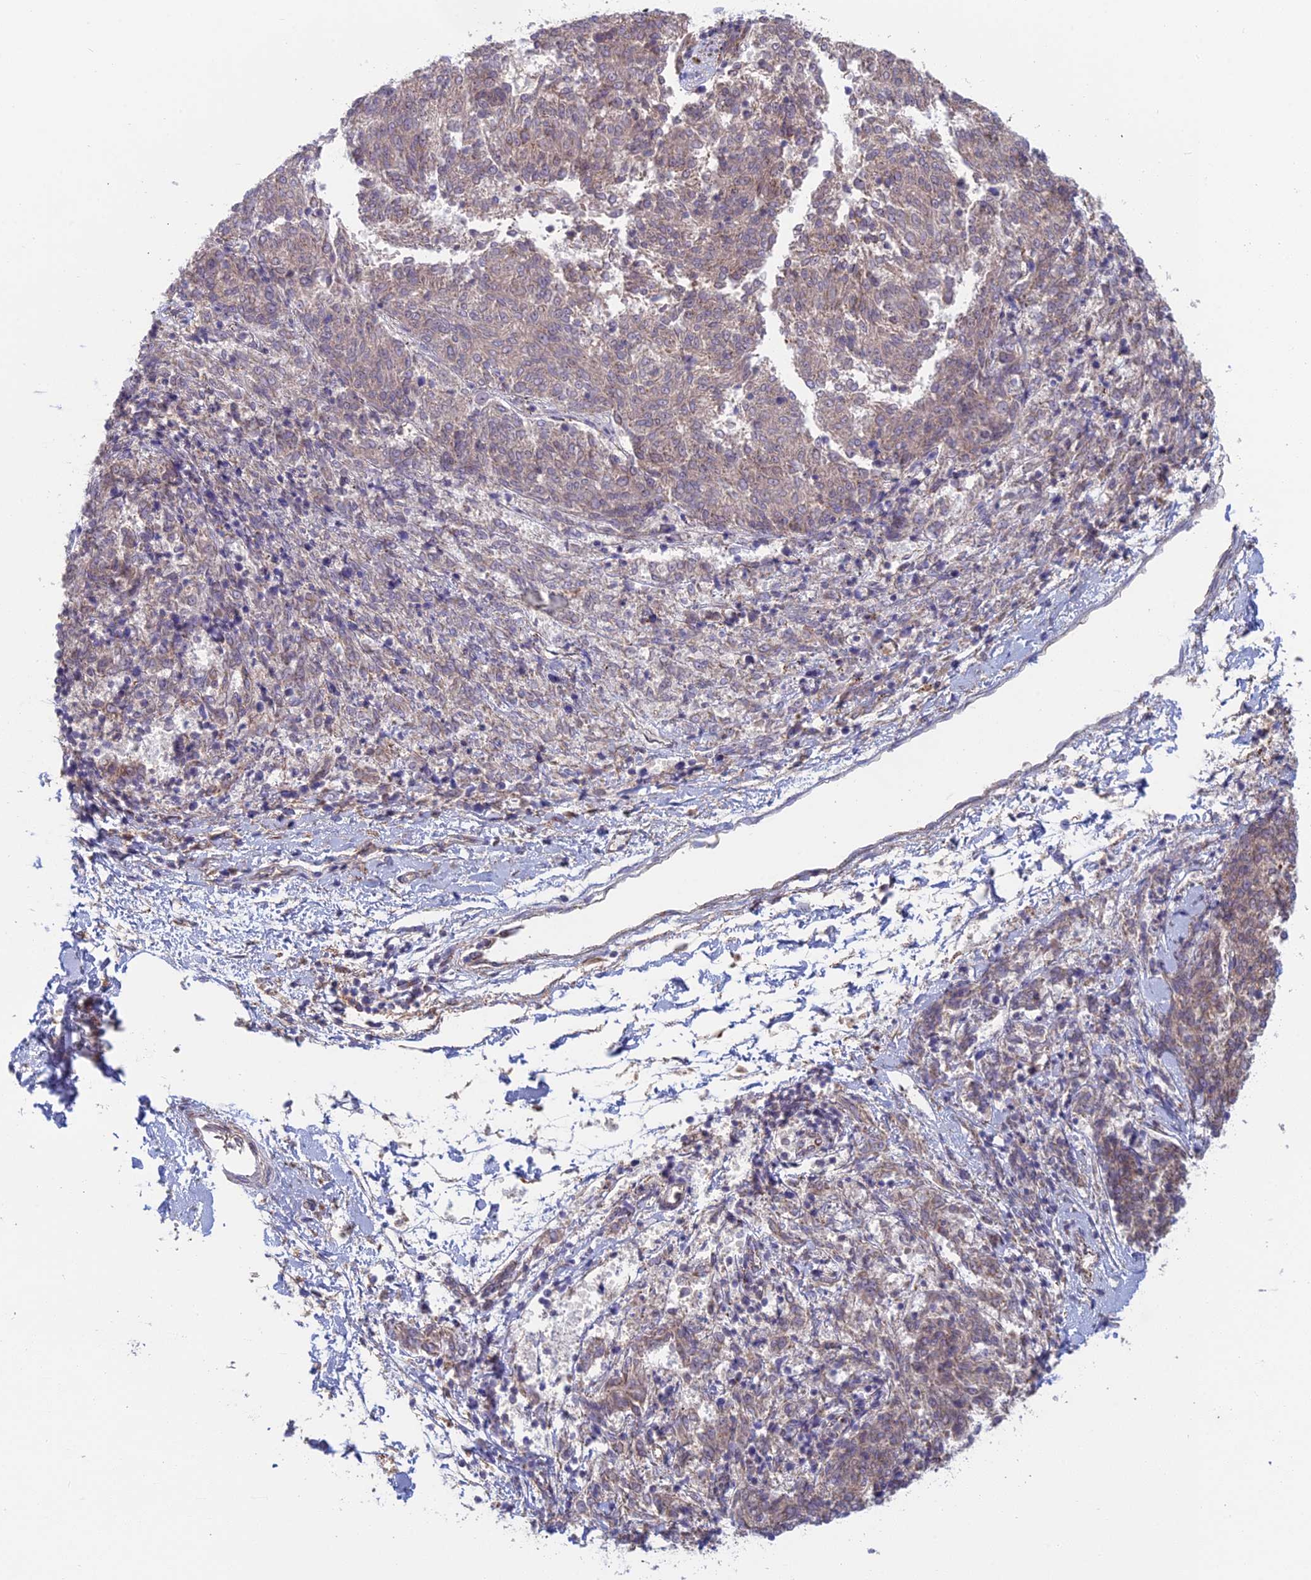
{"staining": {"intensity": "weak", "quantity": "<25%", "location": "nuclear"}, "tissue": "melanoma", "cell_type": "Tumor cells", "image_type": "cancer", "snomed": [{"axis": "morphology", "description": "Malignant melanoma, NOS"}, {"axis": "topography", "description": "Skin"}], "caption": "Immunohistochemical staining of malignant melanoma reveals no significant expression in tumor cells.", "gene": "IFTAP", "patient": {"sex": "female", "age": 72}}